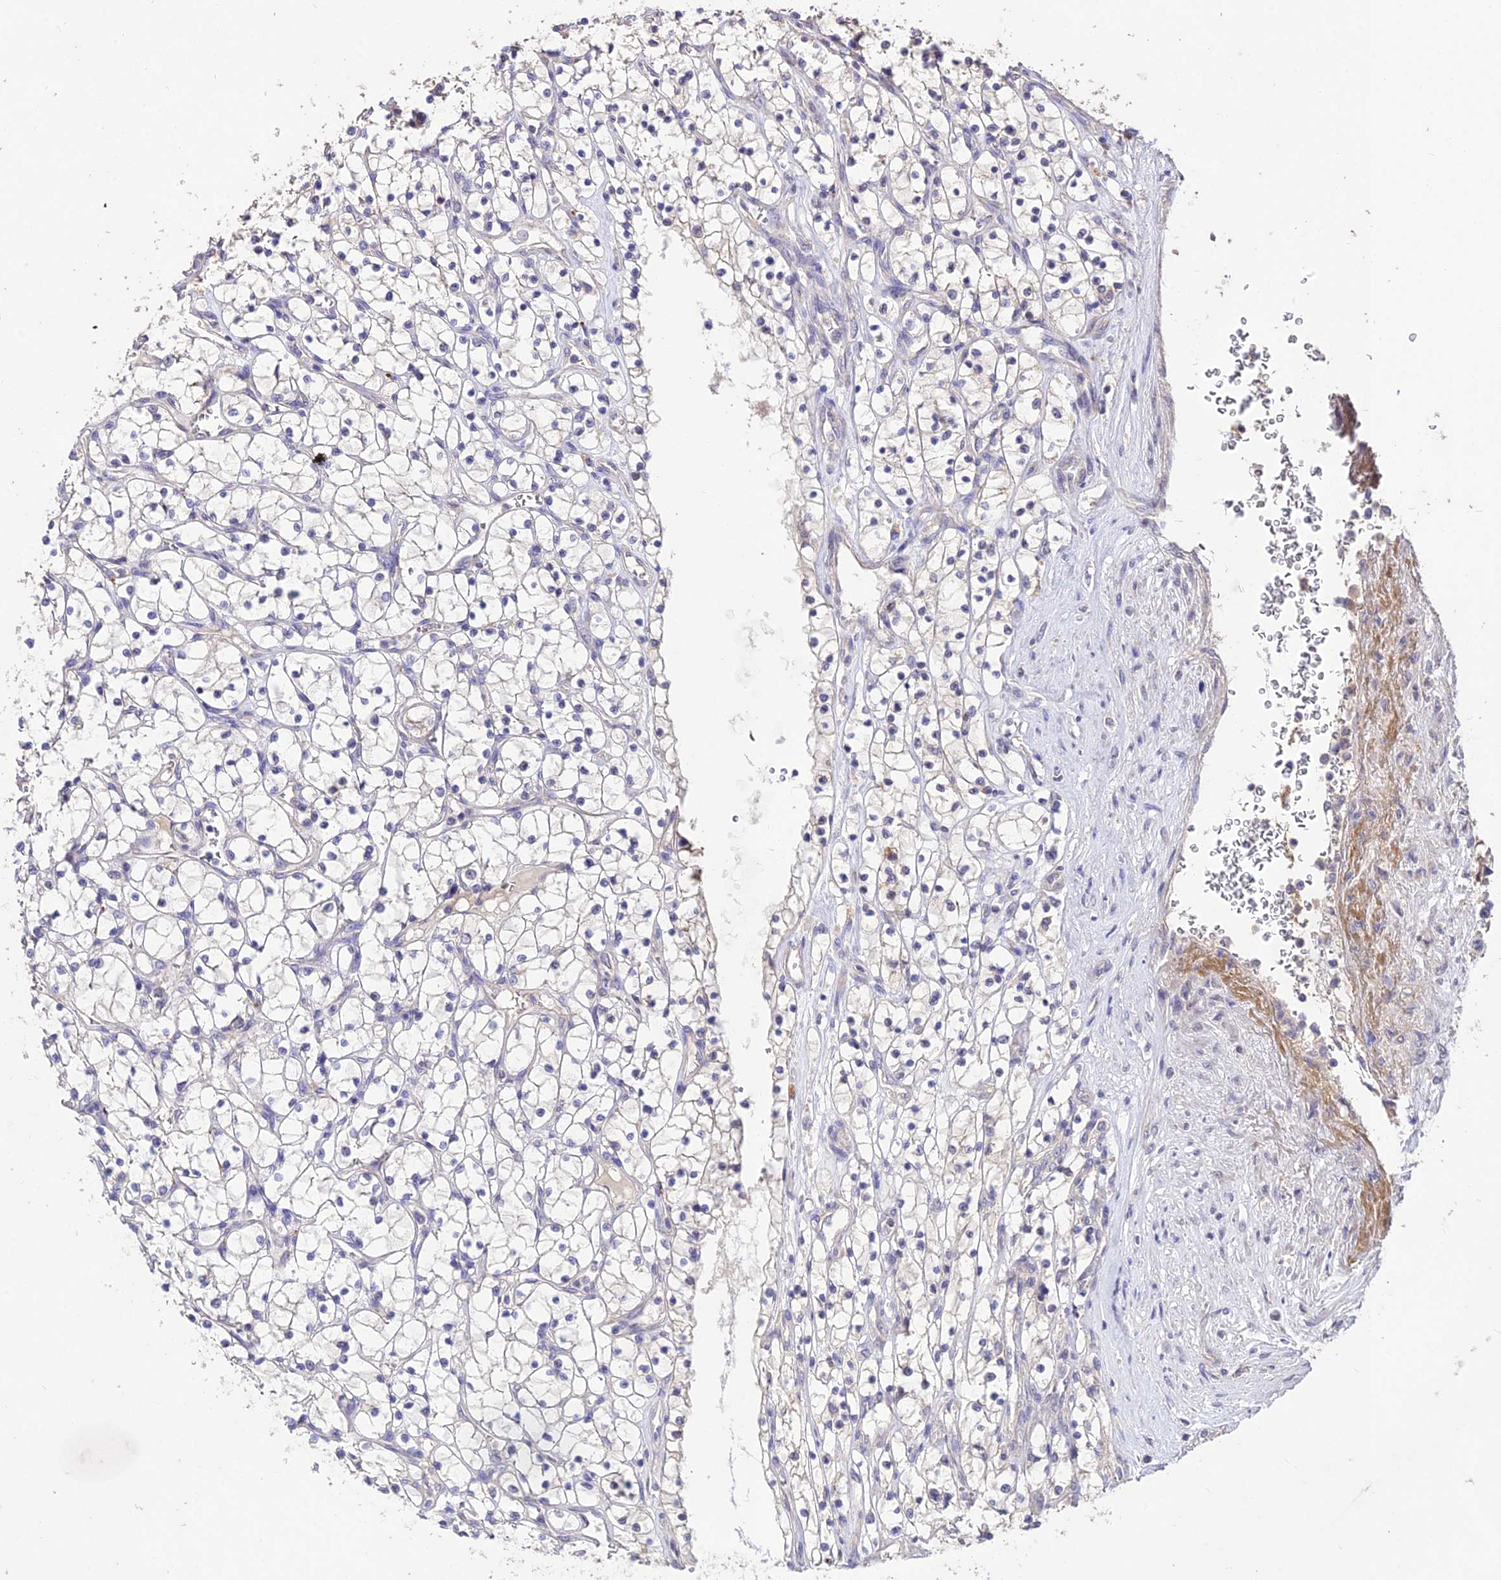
{"staining": {"intensity": "negative", "quantity": "none", "location": "none"}, "tissue": "renal cancer", "cell_type": "Tumor cells", "image_type": "cancer", "snomed": [{"axis": "morphology", "description": "Adenocarcinoma, NOS"}, {"axis": "topography", "description": "Kidney"}], "caption": "Human renal cancer (adenocarcinoma) stained for a protein using immunohistochemistry shows no expression in tumor cells.", "gene": "SDHD", "patient": {"sex": "female", "age": 69}}